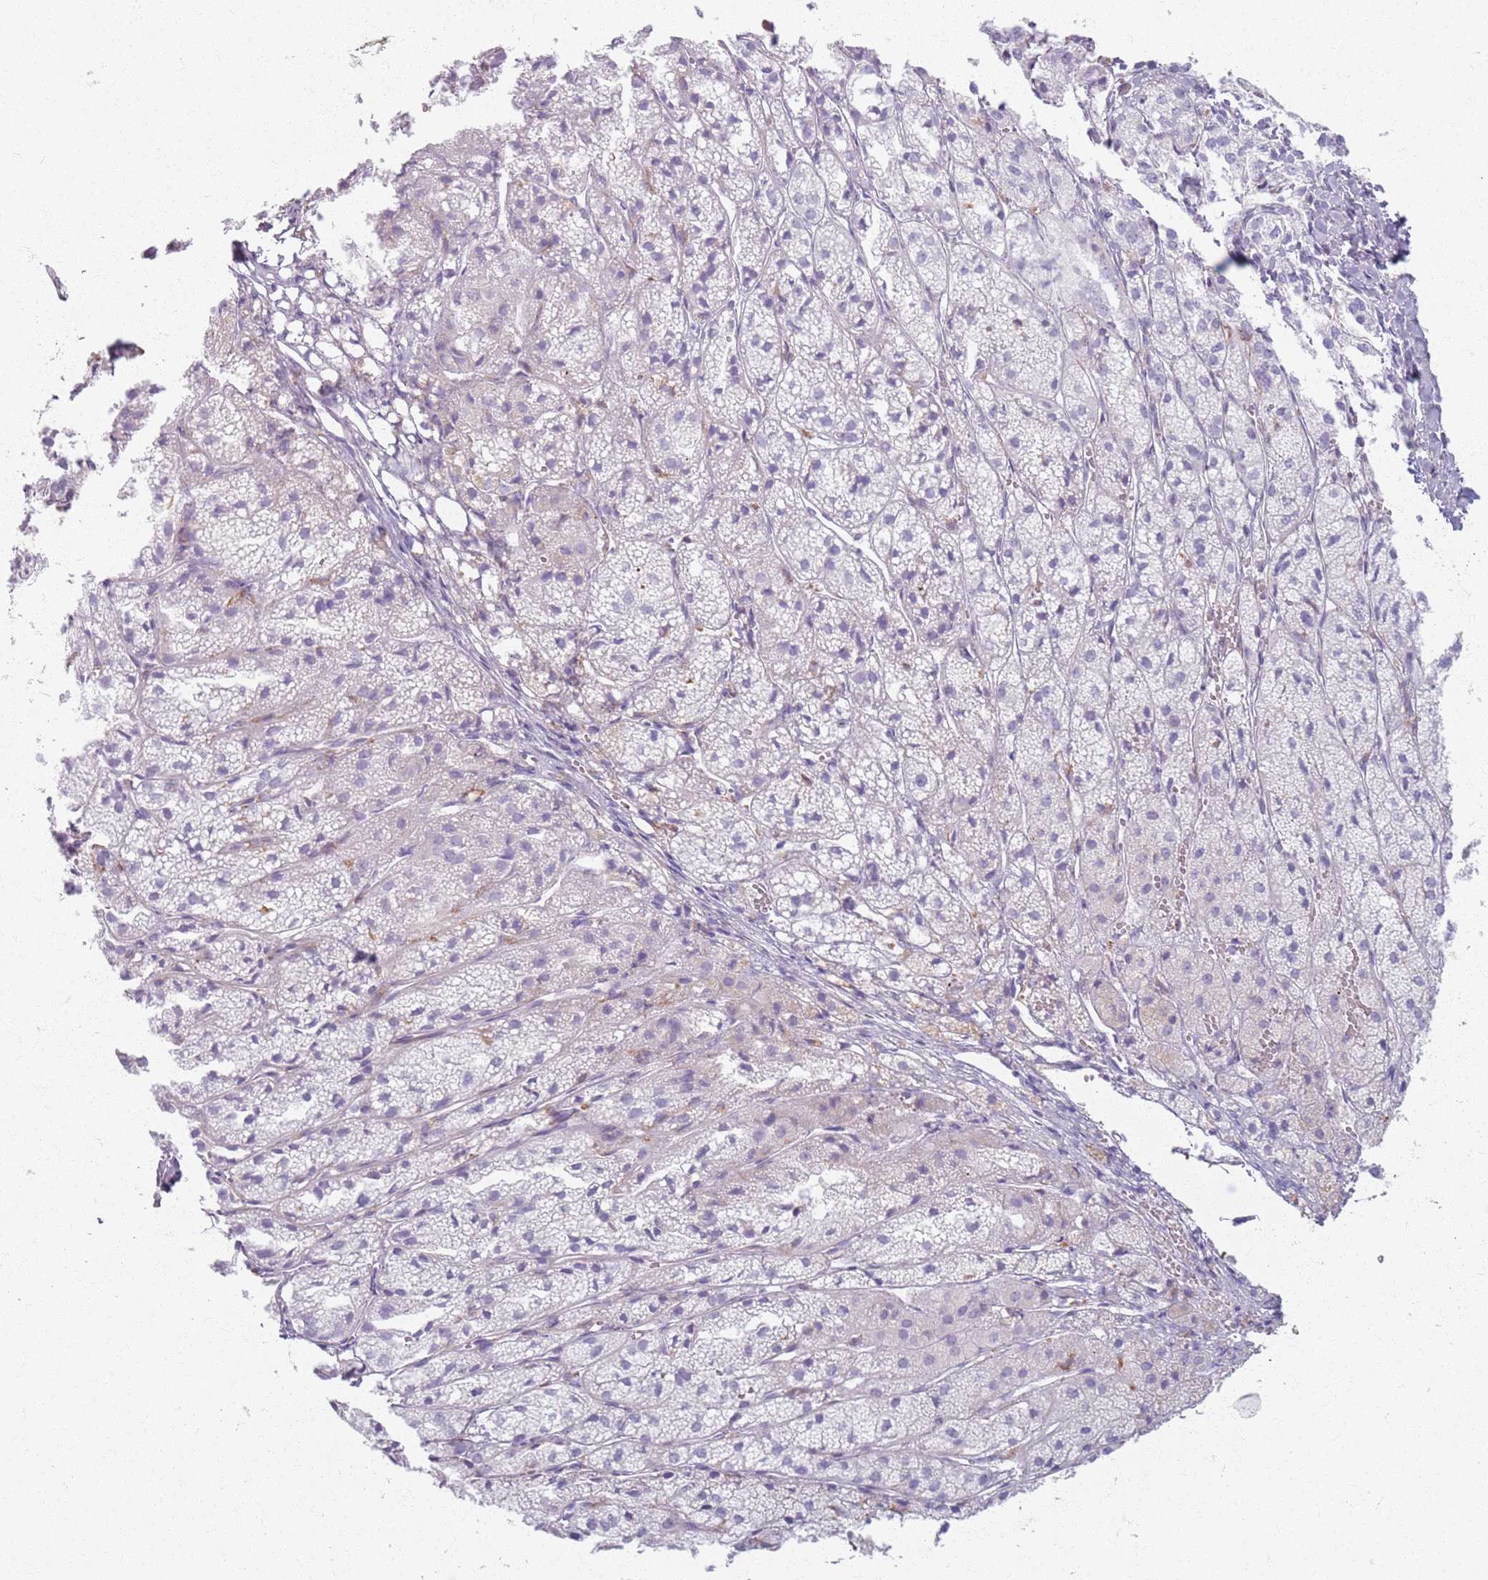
{"staining": {"intensity": "negative", "quantity": "none", "location": "none"}, "tissue": "adrenal gland", "cell_type": "Glandular cells", "image_type": "normal", "snomed": [{"axis": "morphology", "description": "Normal tissue, NOS"}, {"axis": "topography", "description": "Adrenal gland"}], "caption": "Protein analysis of unremarkable adrenal gland demonstrates no significant positivity in glandular cells. (Stains: DAB (3,3'-diaminobenzidine) immunohistochemistry (IHC) with hematoxylin counter stain, Microscopy: brightfield microscopy at high magnification).", "gene": "COLGALT1", "patient": {"sex": "female", "age": 44}}